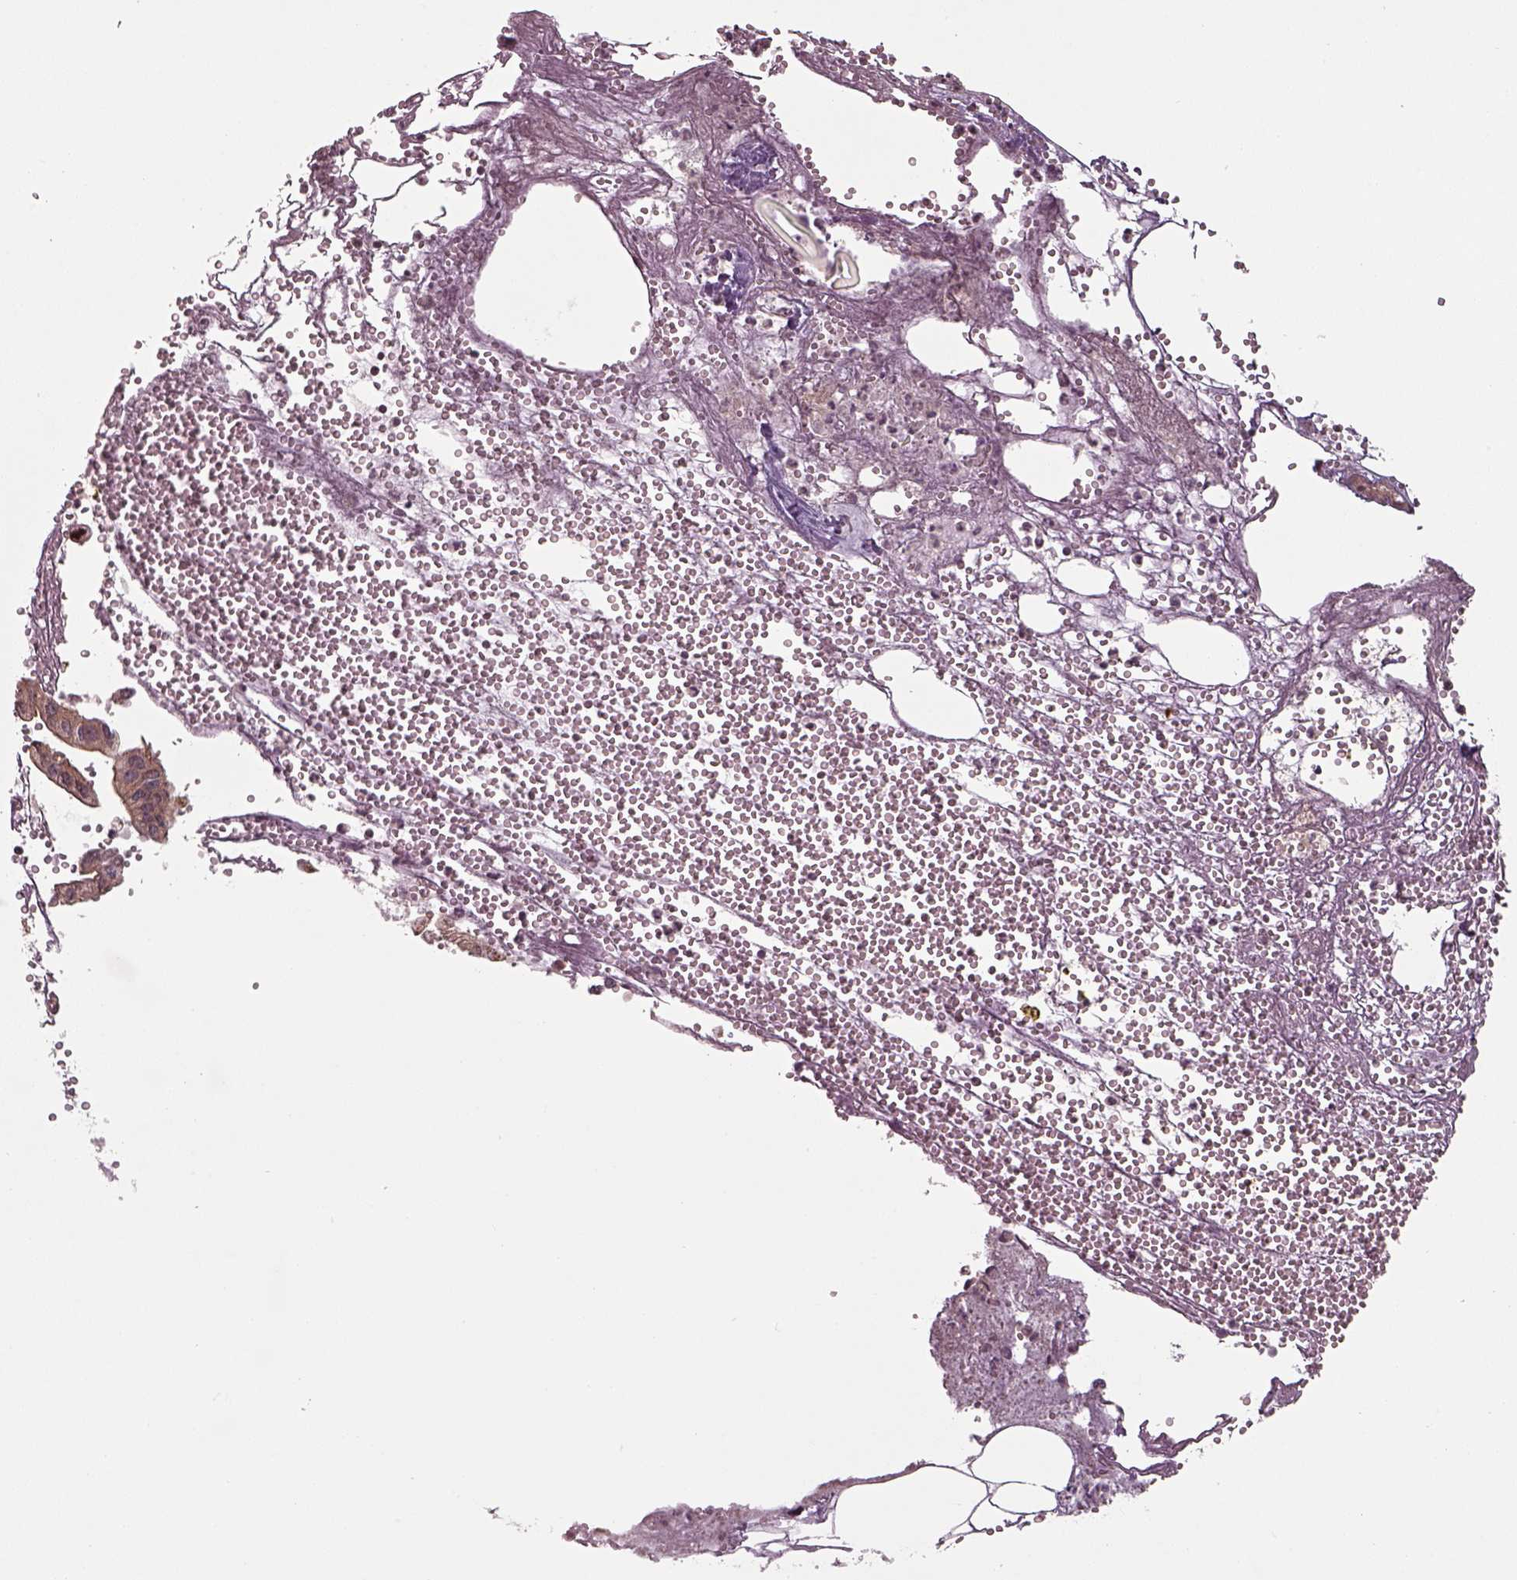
{"staining": {"intensity": "weak", "quantity": ">75%", "location": "cytoplasmic/membranous"}, "tissue": "pancreatic cancer", "cell_type": "Tumor cells", "image_type": "cancer", "snomed": [{"axis": "morphology", "description": "Adenocarcinoma, NOS"}, {"axis": "topography", "description": "Pancreas"}], "caption": "Pancreatic cancer (adenocarcinoma) stained with a protein marker reveals weak staining in tumor cells.", "gene": "CHMP3", "patient": {"sex": "male", "age": 70}}